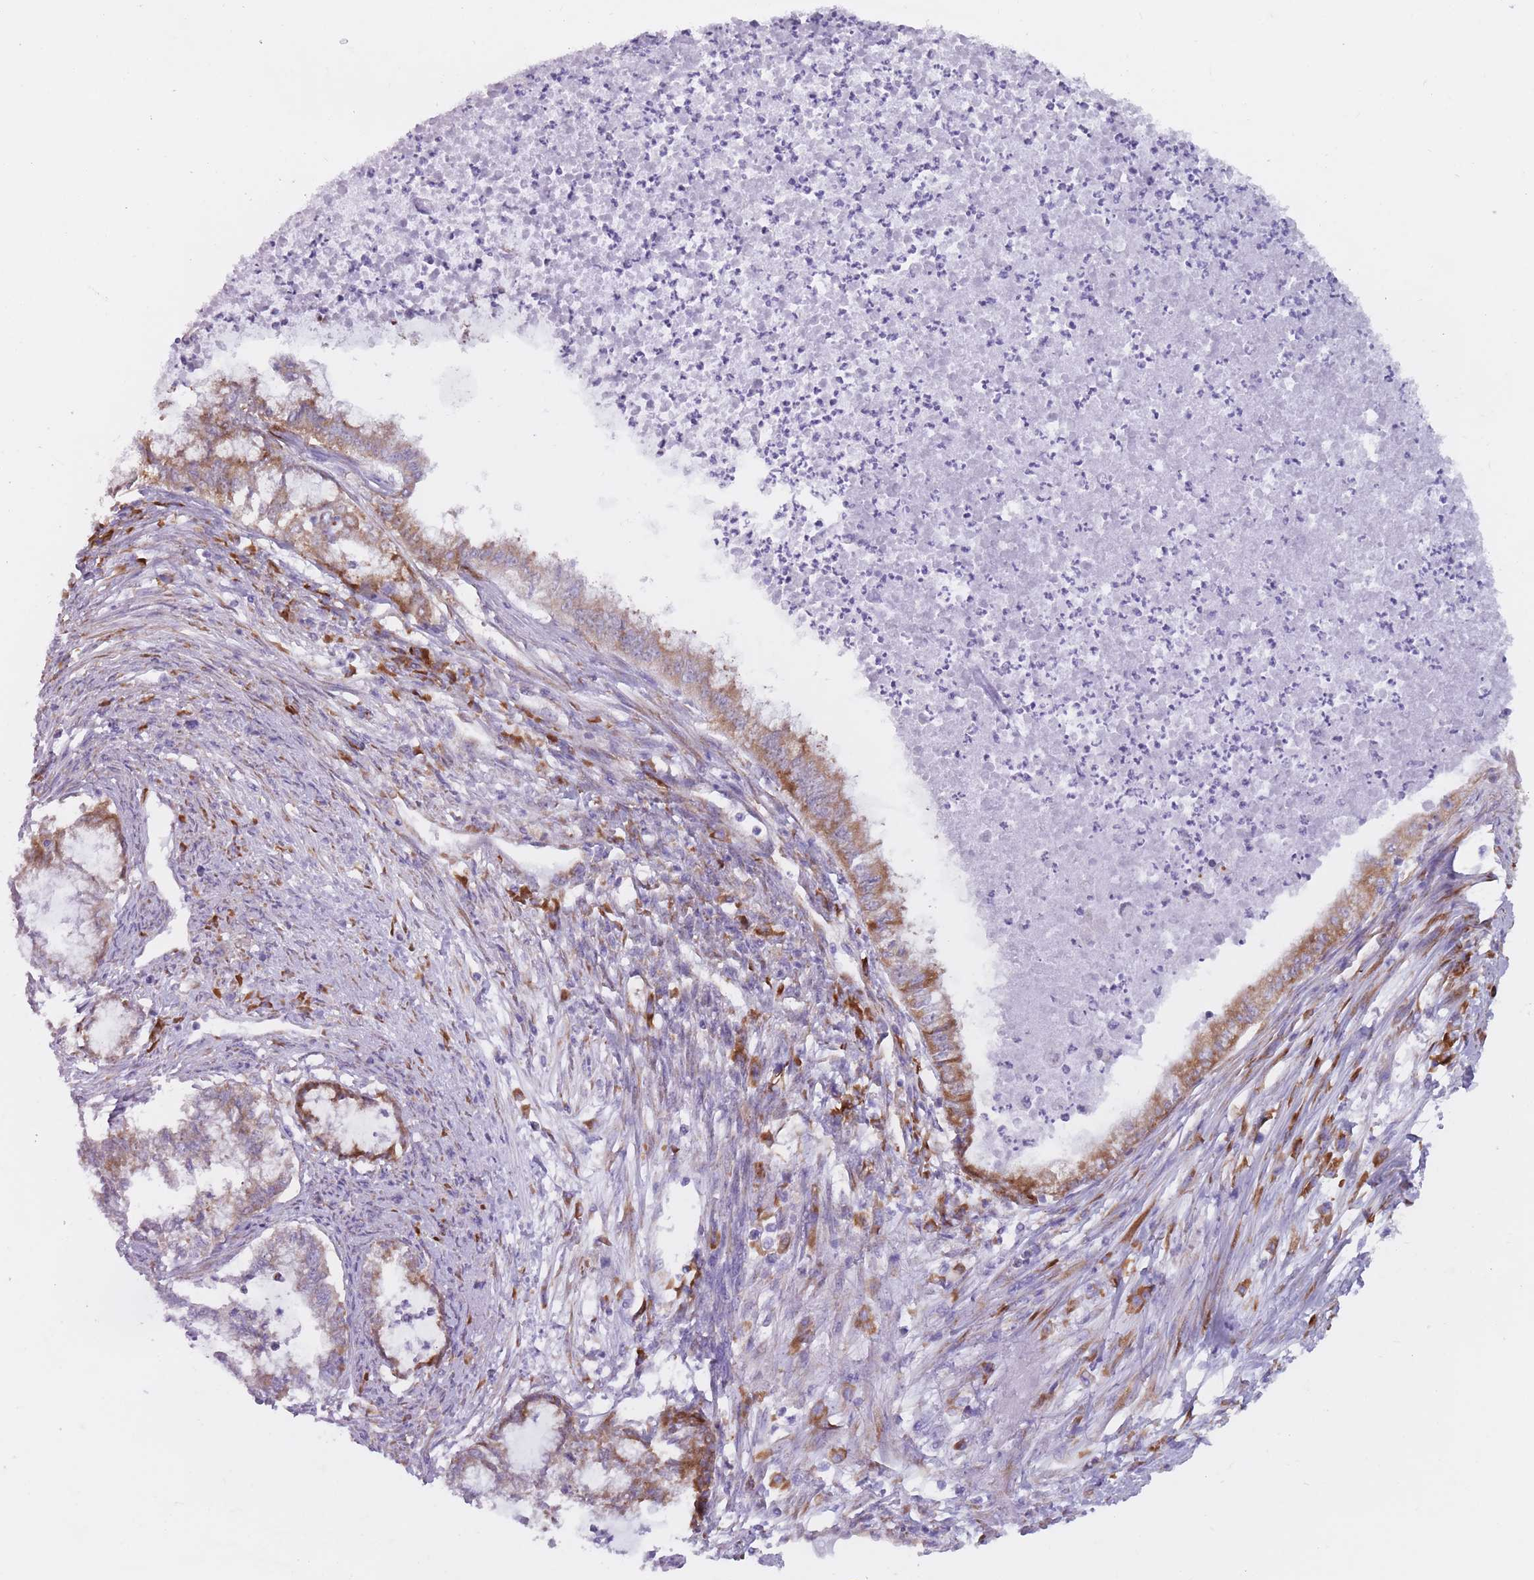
{"staining": {"intensity": "moderate", "quantity": ">75%", "location": "cytoplasmic/membranous"}, "tissue": "endometrial cancer", "cell_type": "Tumor cells", "image_type": "cancer", "snomed": [{"axis": "morphology", "description": "Adenocarcinoma, NOS"}, {"axis": "topography", "description": "Endometrium"}], "caption": "A medium amount of moderate cytoplasmic/membranous positivity is identified in about >75% of tumor cells in endometrial adenocarcinoma tissue. Using DAB (3,3'-diaminobenzidine) (brown) and hematoxylin (blue) stains, captured at high magnification using brightfield microscopy.", "gene": "RPL18", "patient": {"sex": "female", "age": 79}}